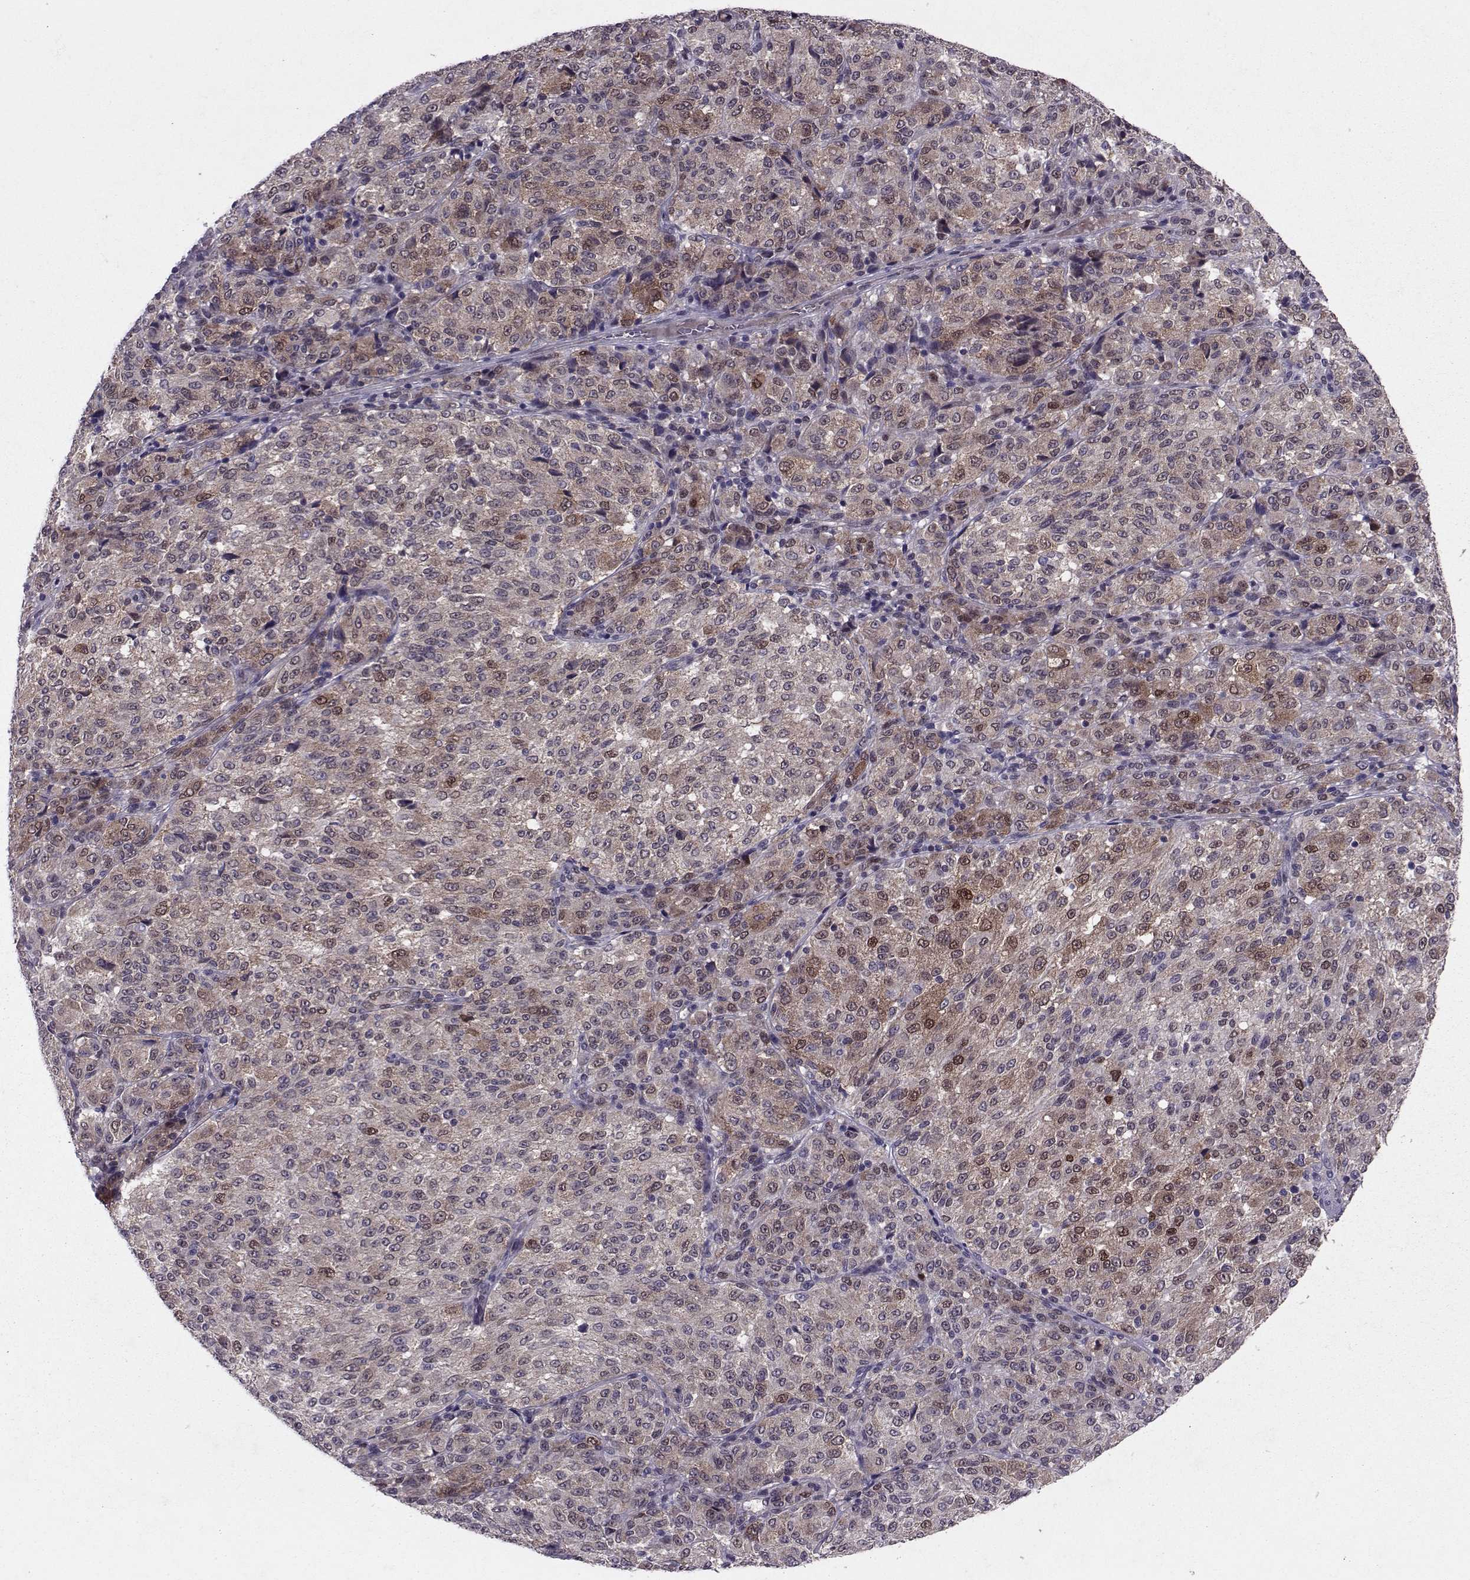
{"staining": {"intensity": "weak", "quantity": ">75%", "location": "cytoplasmic/membranous"}, "tissue": "melanoma", "cell_type": "Tumor cells", "image_type": "cancer", "snomed": [{"axis": "morphology", "description": "Malignant melanoma, Metastatic site"}, {"axis": "topography", "description": "Brain"}], "caption": "Brown immunohistochemical staining in melanoma demonstrates weak cytoplasmic/membranous positivity in approximately >75% of tumor cells.", "gene": "CDK4", "patient": {"sex": "female", "age": 56}}